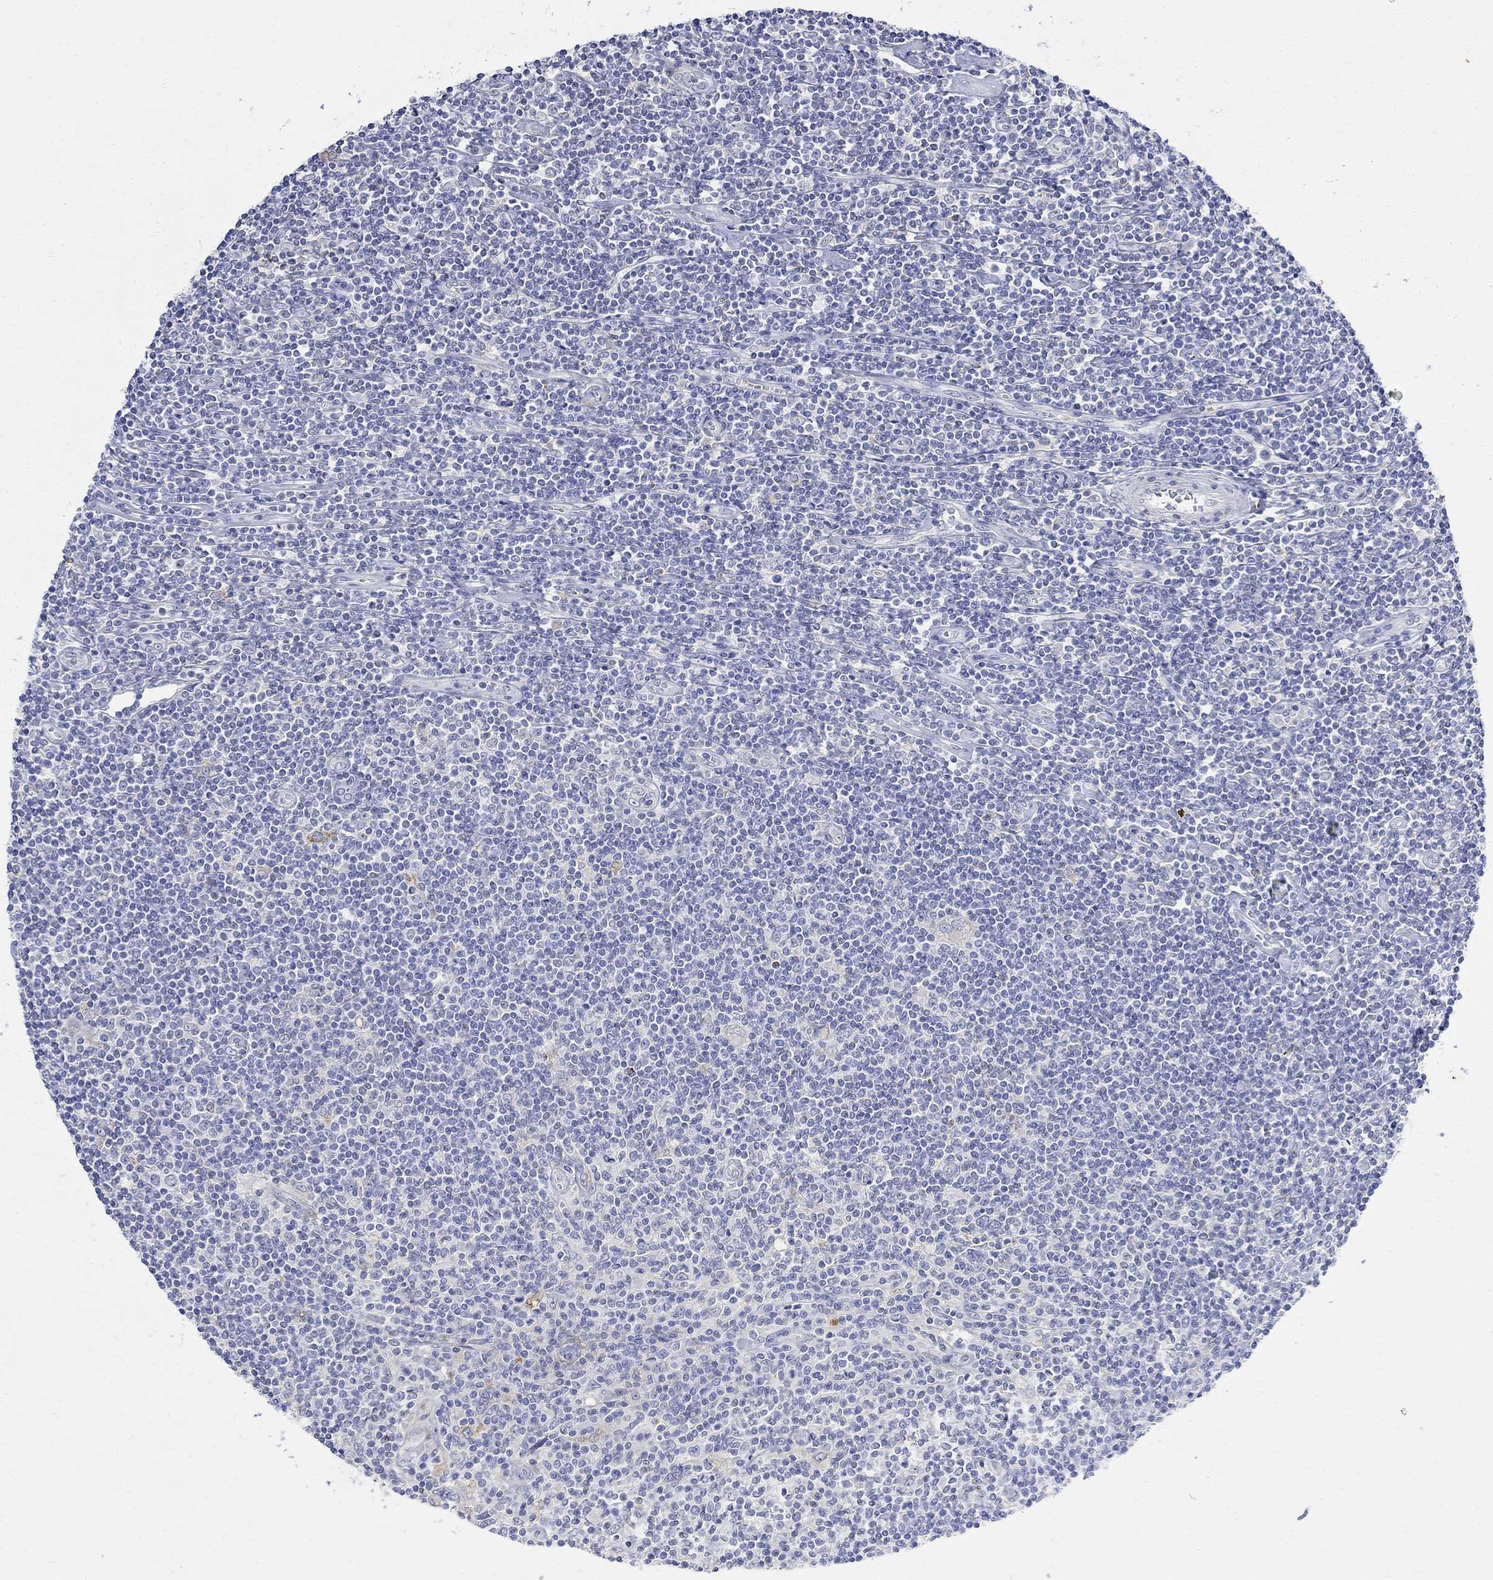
{"staining": {"intensity": "negative", "quantity": "none", "location": "none"}, "tissue": "lymphoma", "cell_type": "Tumor cells", "image_type": "cancer", "snomed": [{"axis": "morphology", "description": "Hodgkin's disease, NOS"}, {"axis": "topography", "description": "Lymph node"}], "caption": "An immunohistochemistry image of Hodgkin's disease is shown. There is no staining in tumor cells of Hodgkin's disease.", "gene": "FNDC5", "patient": {"sex": "male", "age": 40}}